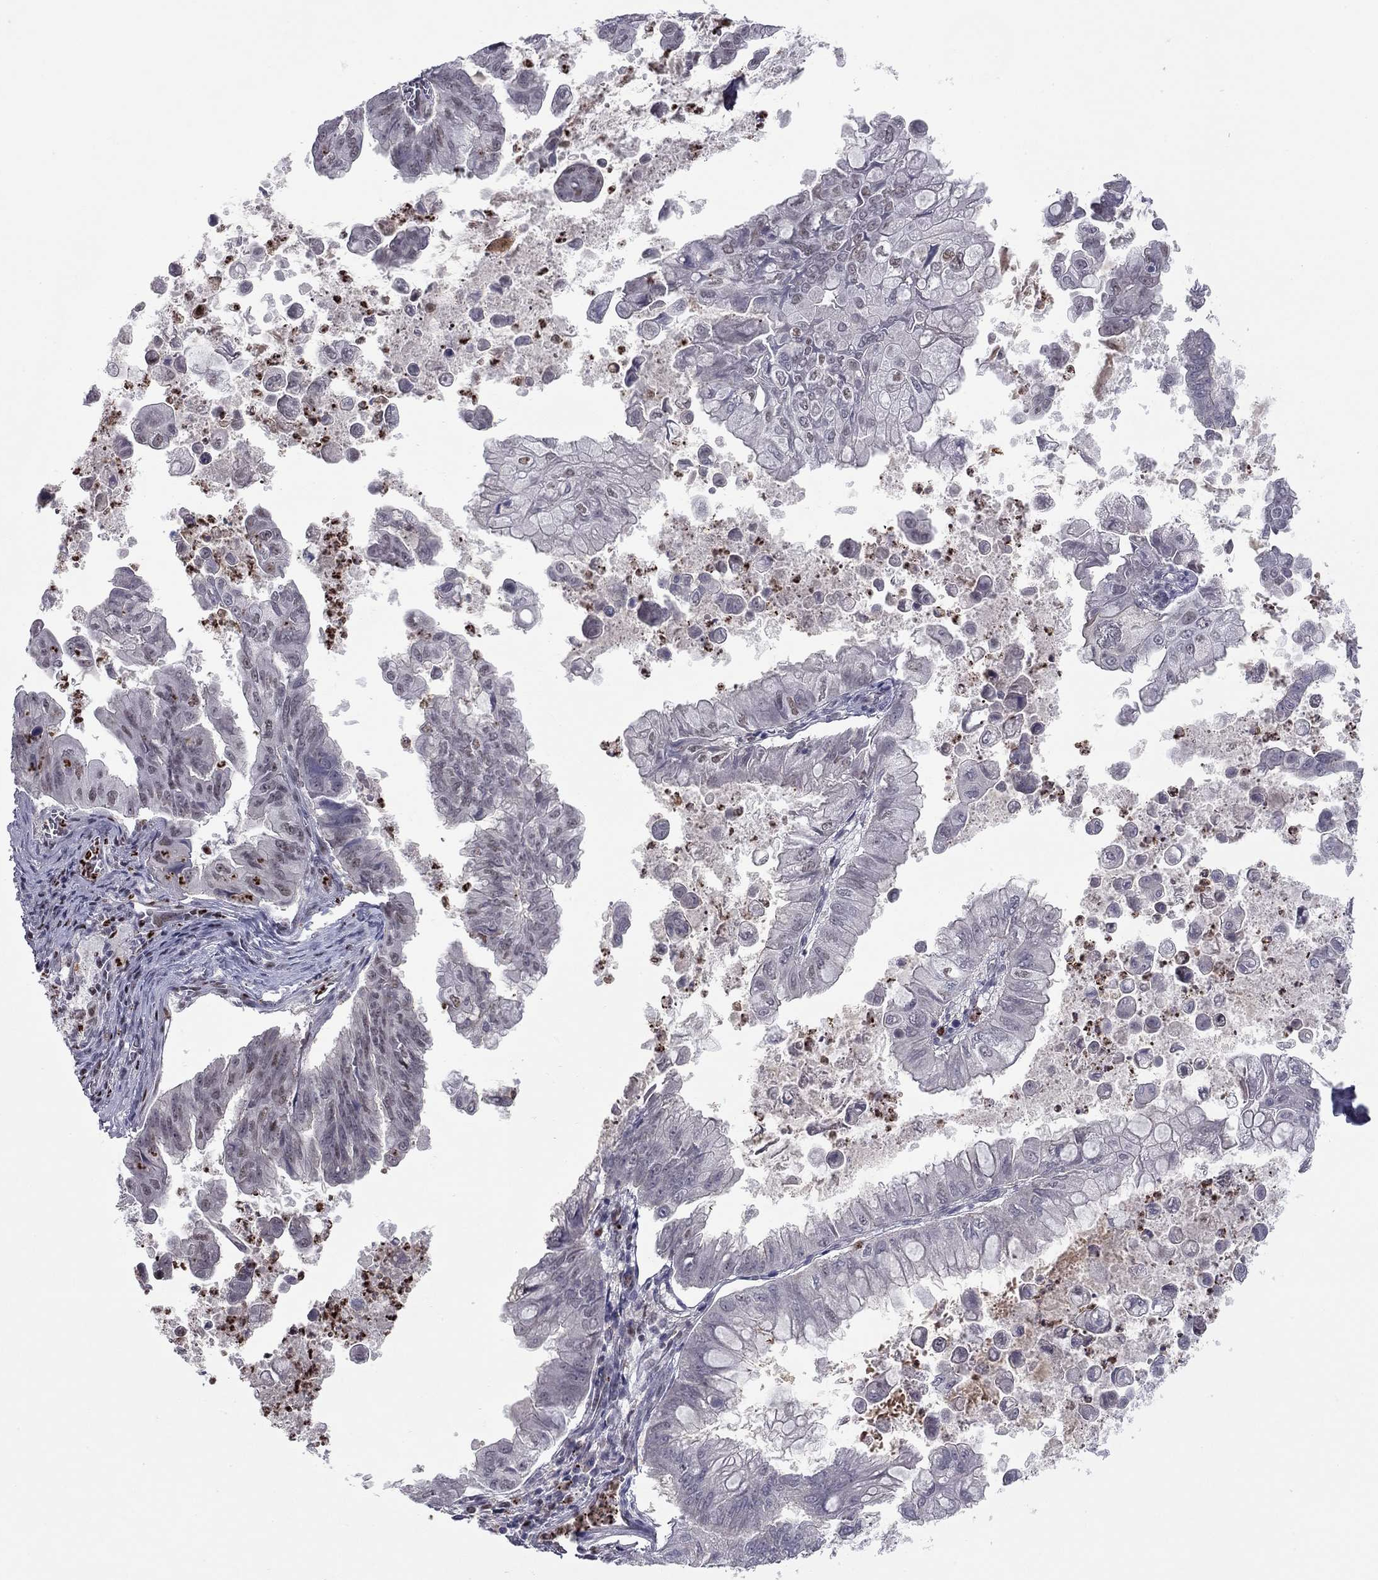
{"staining": {"intensity": "negative", "quantity": "none", "location": "none"}, "tissue": "stomach cancer", "cell_type": "Tumor cells", "image_type": "cancer", "snomed": [{"axis": "morphology", "description": "Adenocarcinoma, NOS"}, {"axis": "topography", "description": "Stomach, upper"}], "caption": "This is a photomicrograph of immunohistochemistry (IHC) staining of adenocarcinoma (stomach), which shows no staining in tumor cells. (Brightfield microscopy of DAB (3,3'-diaminobenzidine) IHC at high magnification).", "gene": "PCGF3", "patient": {"sex": "male", "age": 80}}